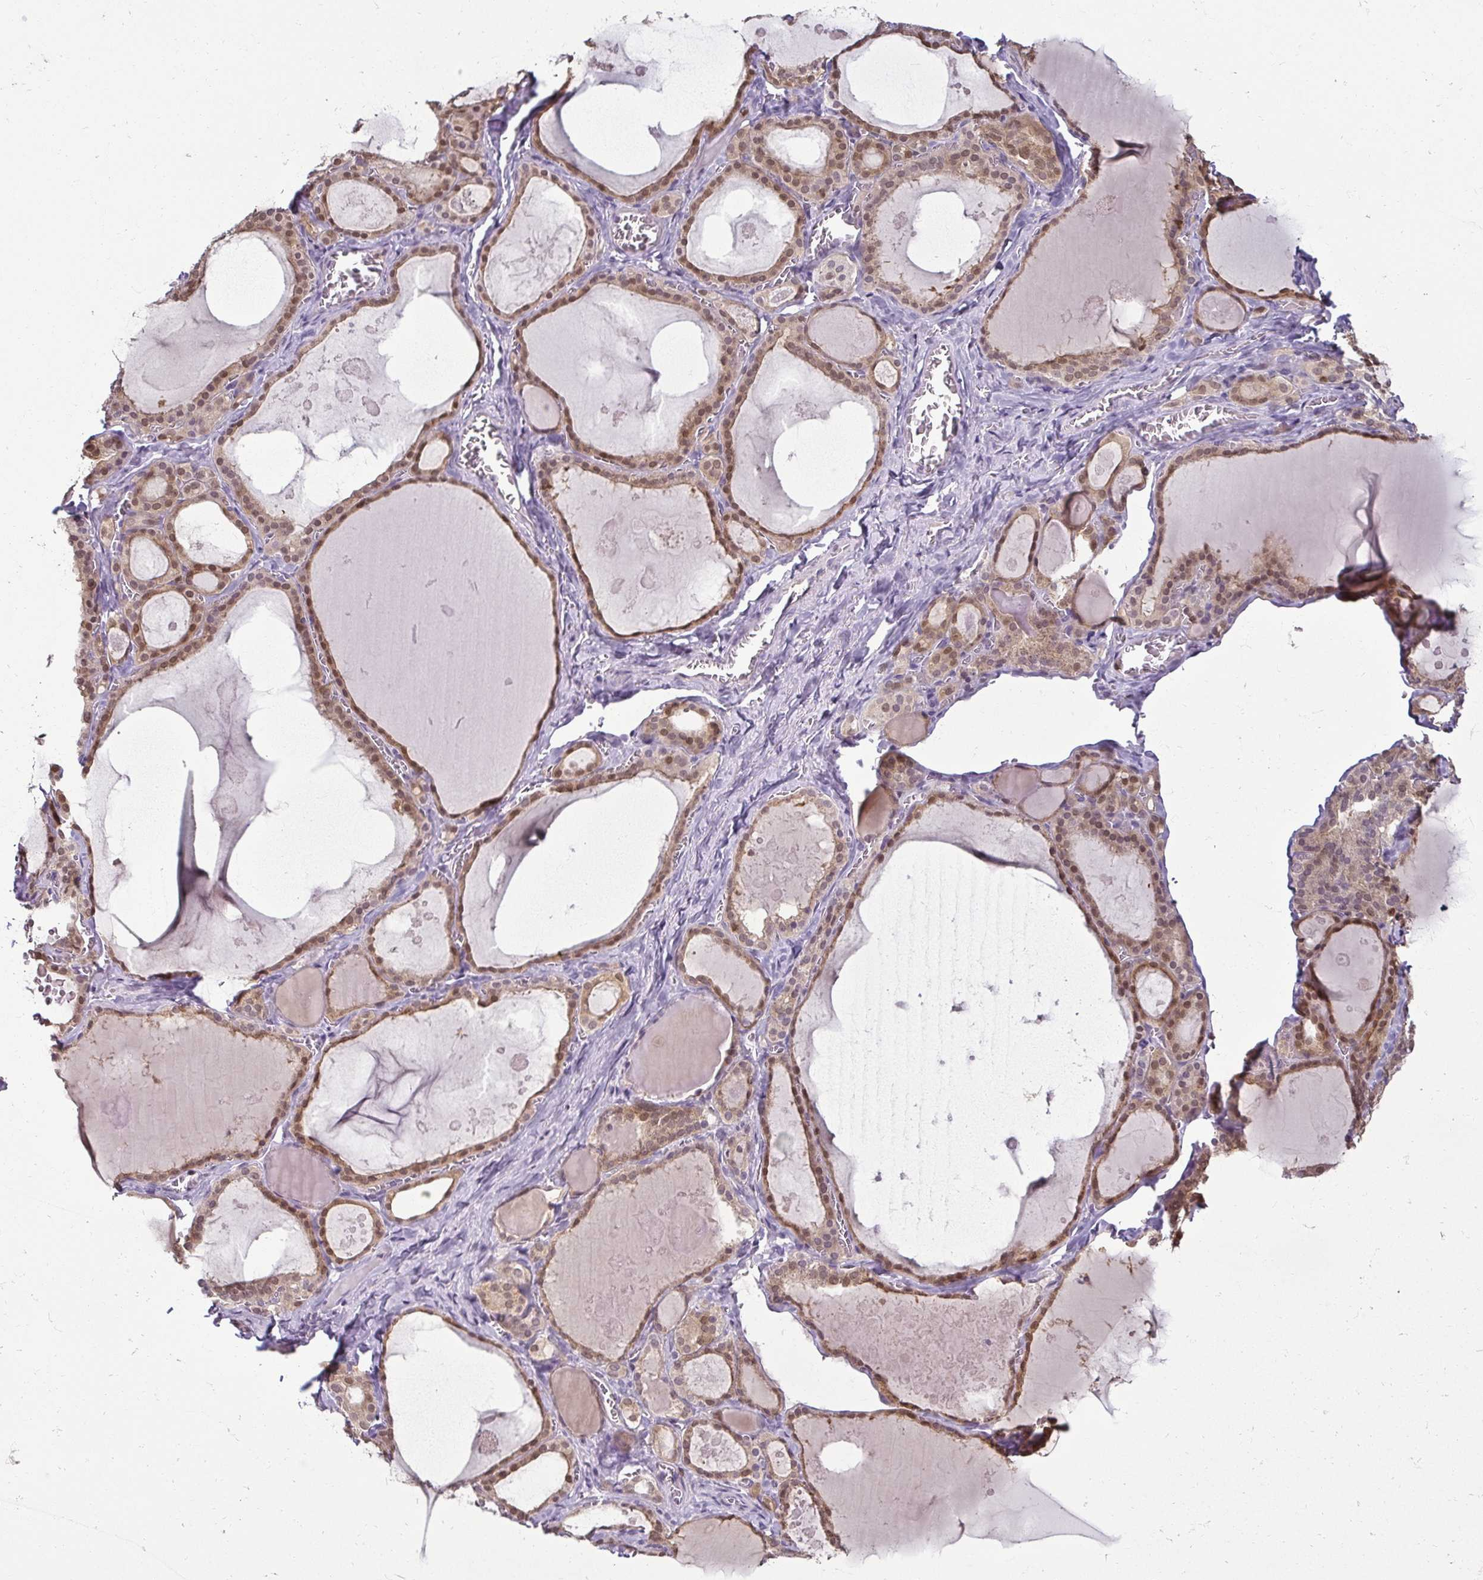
{"staining": {"intensity": "moderate", "quantity": ">75%", "location": "cytoplasmic/membranous,nuclear"}, "tissue": "thyroid gland", "cell_type": "Glandular cells", "image_type": "normal", "snomed": [{"axis": "morphology", "description": "Normal tissue, NOS"}, {"axis": "topography", "description": "Thyroid gland"}], "caption": "A brown stain shows moderate cytoplasmic/membranous,nuclear staining of a protein in glandular cells of benign thyroid gland.", "gene": "HOPX", "patient": {"sex": "male", "age": 56}}